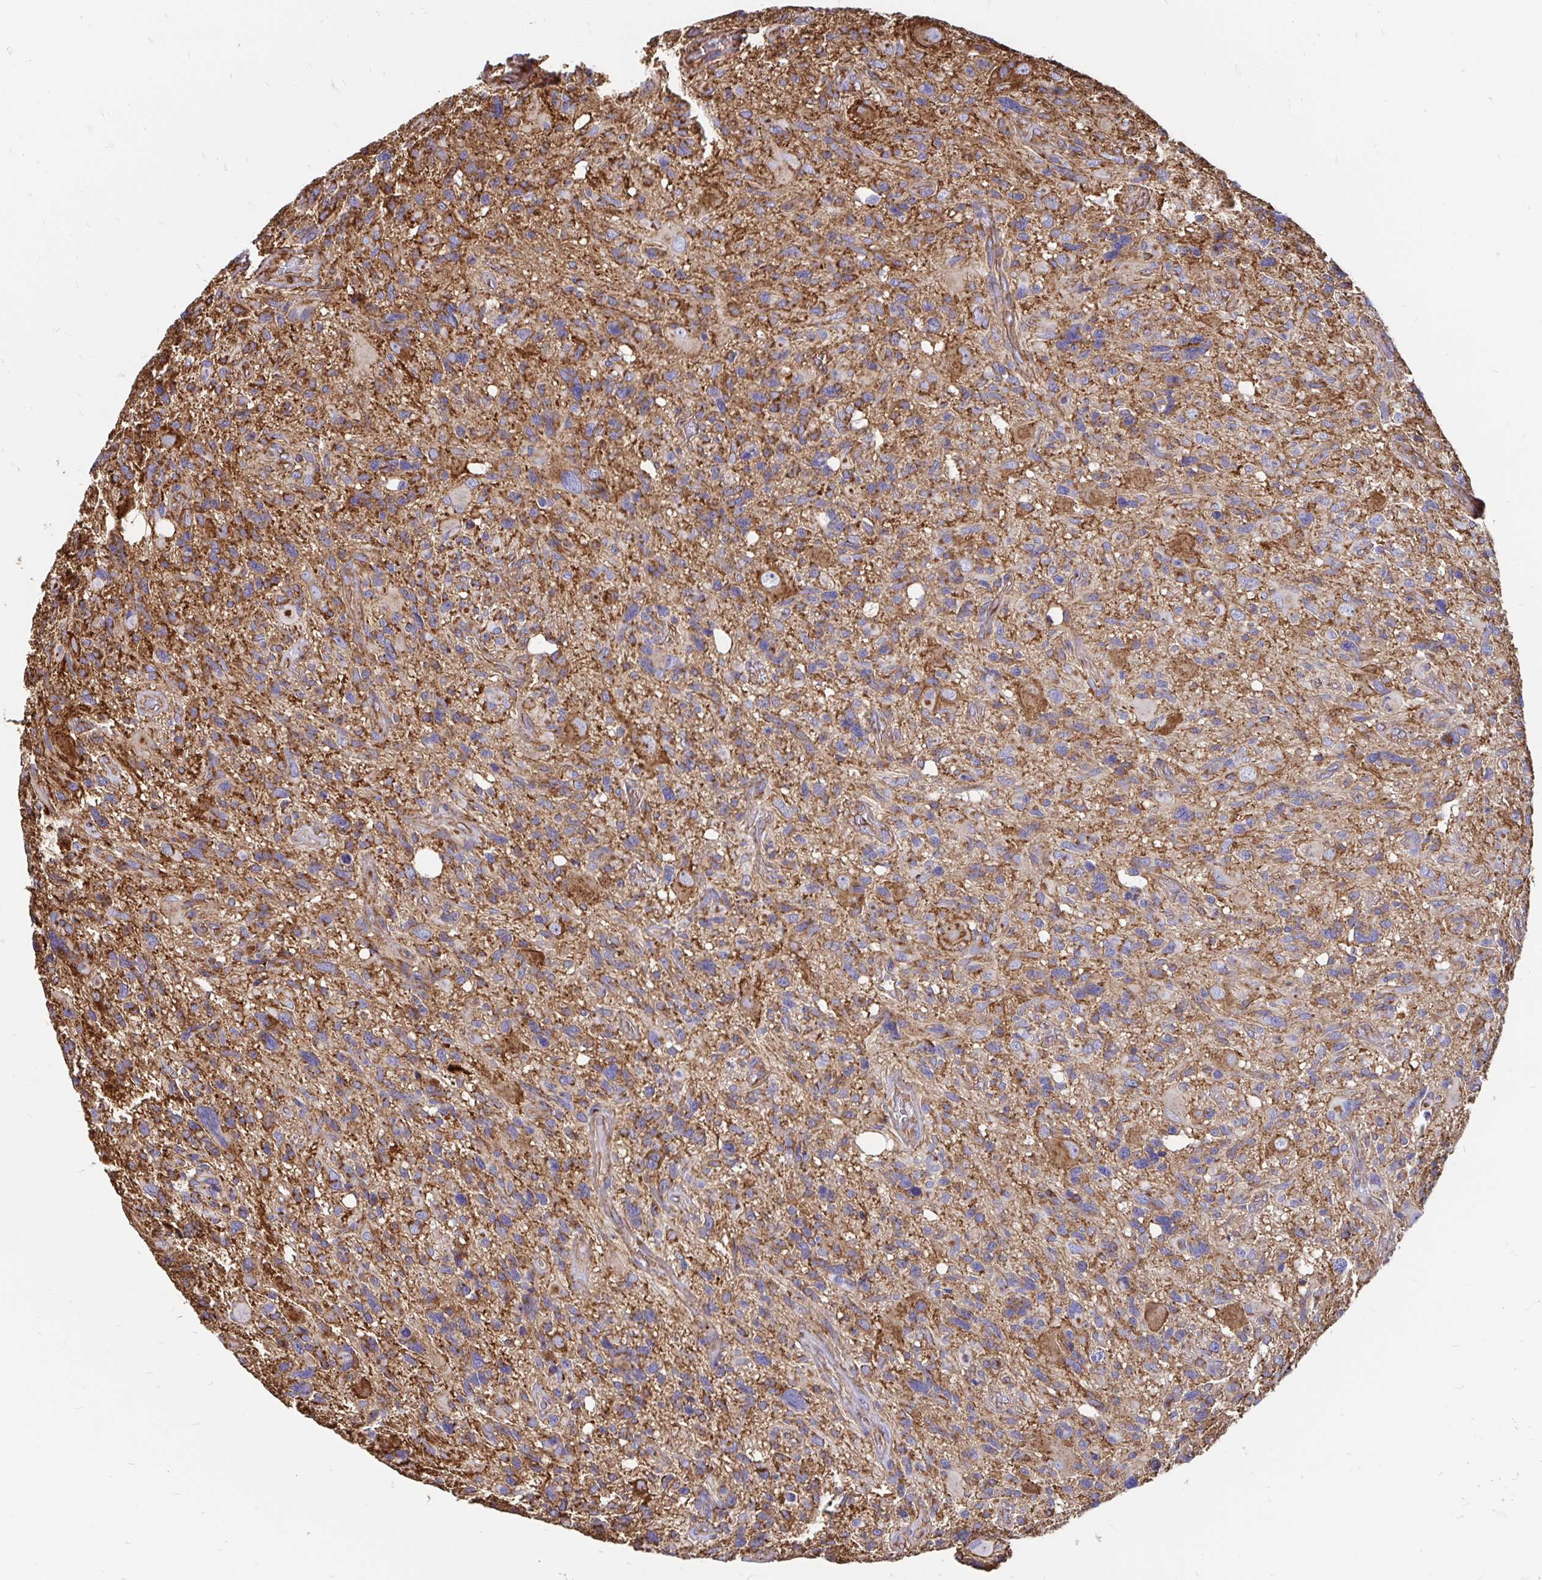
{"staining": {"intensity": "moderate", "quantity": ">75%", "location": "cytoplasmic/membranous"}, "tissue": "glioma", "cell_type": "Tumor cells", "image_type": "cancer", "snomed": [{"axis": "morphology", "description": "Glioma, malignant, High grade"}, {"axis": "topography", "description": "Brain"}], "caption": "This image demonstrates IHC staining of human glioma, with medium moderate cytoplasmic/membranous expression in about >75% of tumor cells.", "gene": "CLTC", "patient": {"sex": "male", "age": 49}}